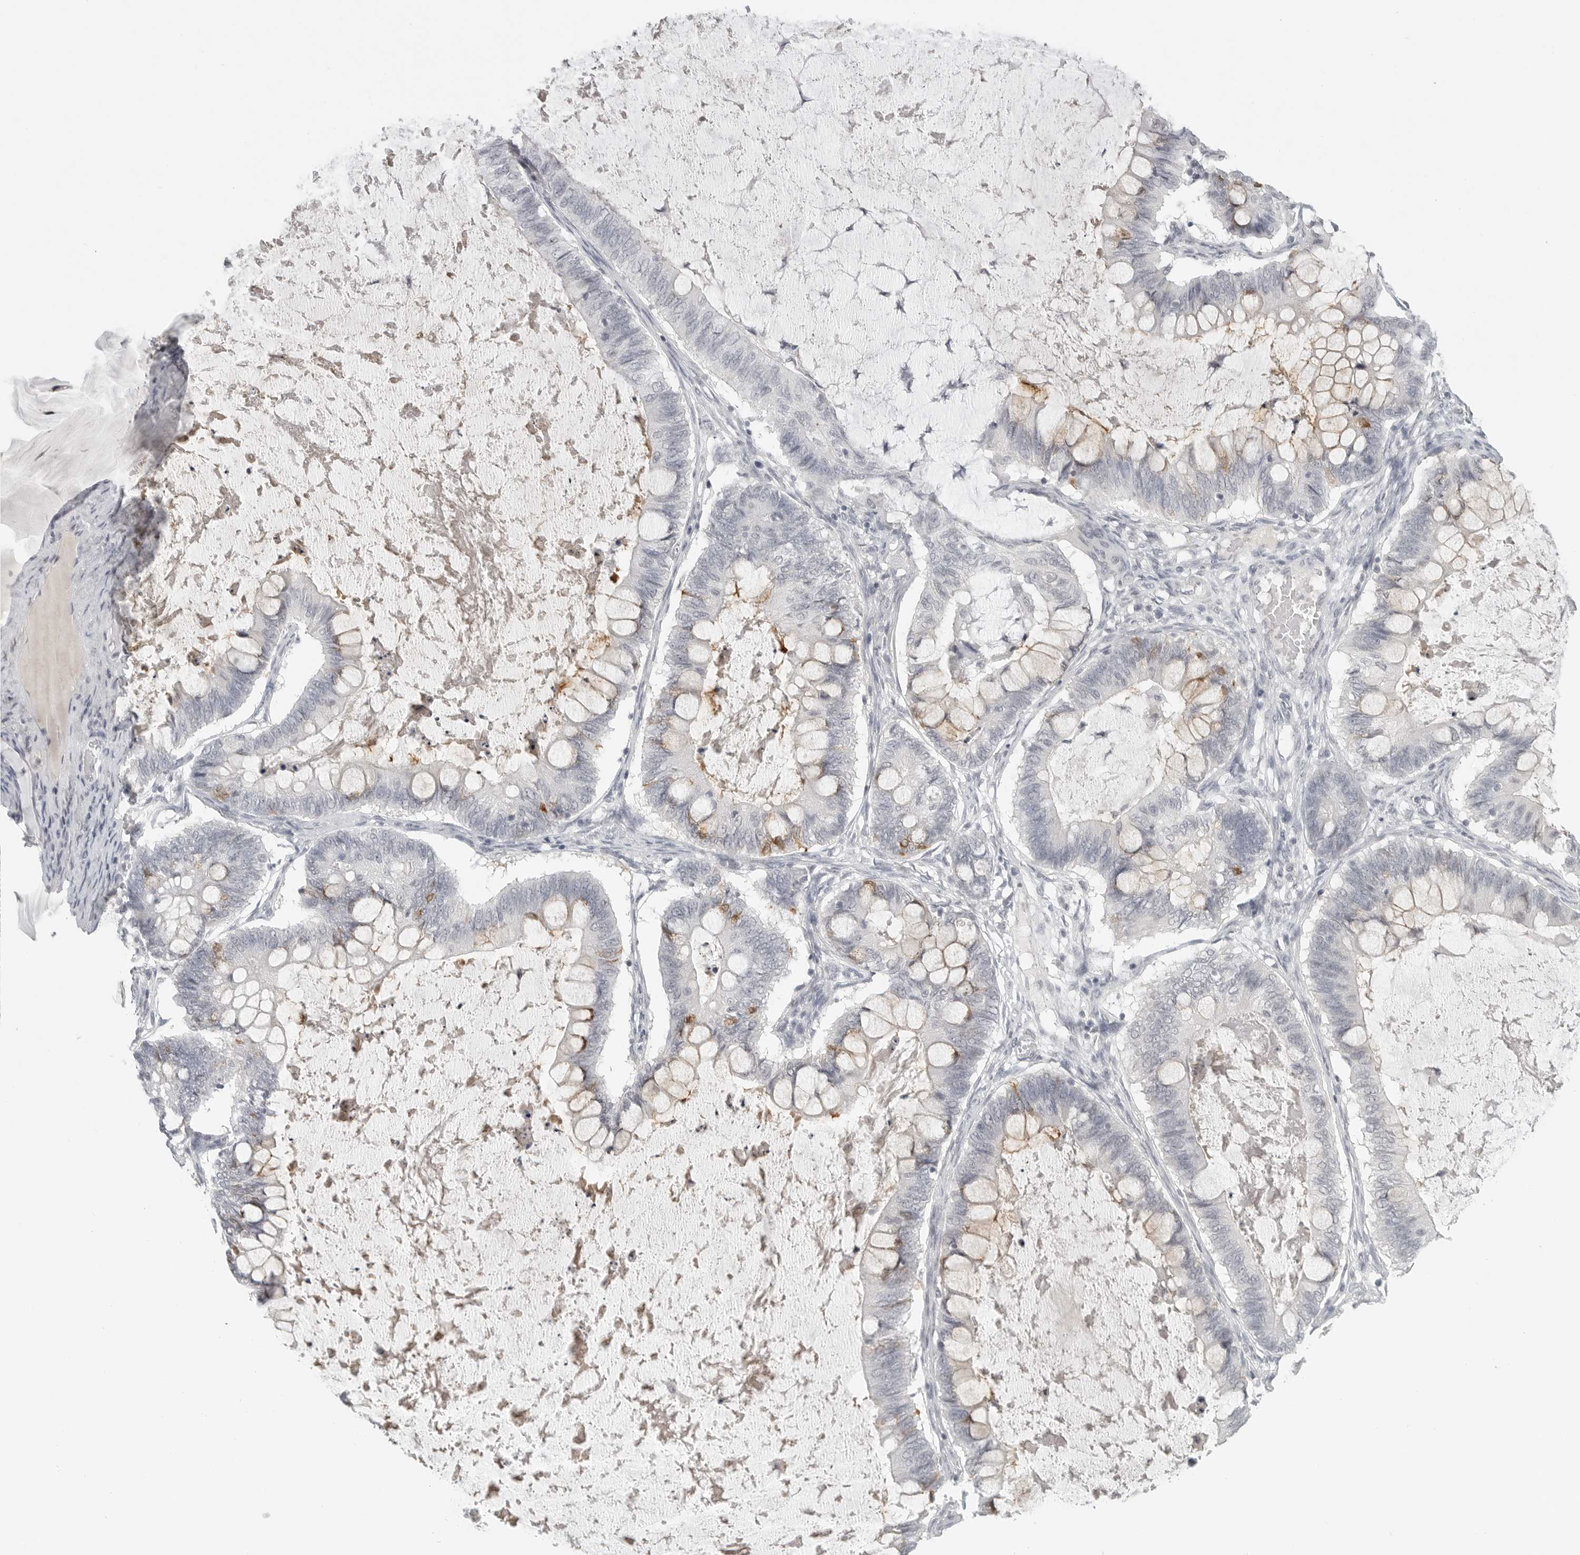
{"staining": {"intensity": "moderate", "quantity": "<25%", "location": "cytoplasmic/membranous"}, "tissue": "ovarian cancer", "cell_type": "Tumor cells", "image_type": "cancer", "snomed": [{"axis": "morphology", "description": "Cystadenocarcinoma, mucinous, NOS"}, {"axis": "topography", "description": "Ovary"}], "caption": "Brown immunohistochemical staining in ovarian mucinous cystadenocarcinoma demonstrates moderate cytoplasmic/membranous positivity in approximately <25% of tumor cells.", "gene": "BPIFA1", "patient": {"sex": "female", "age": 61}}